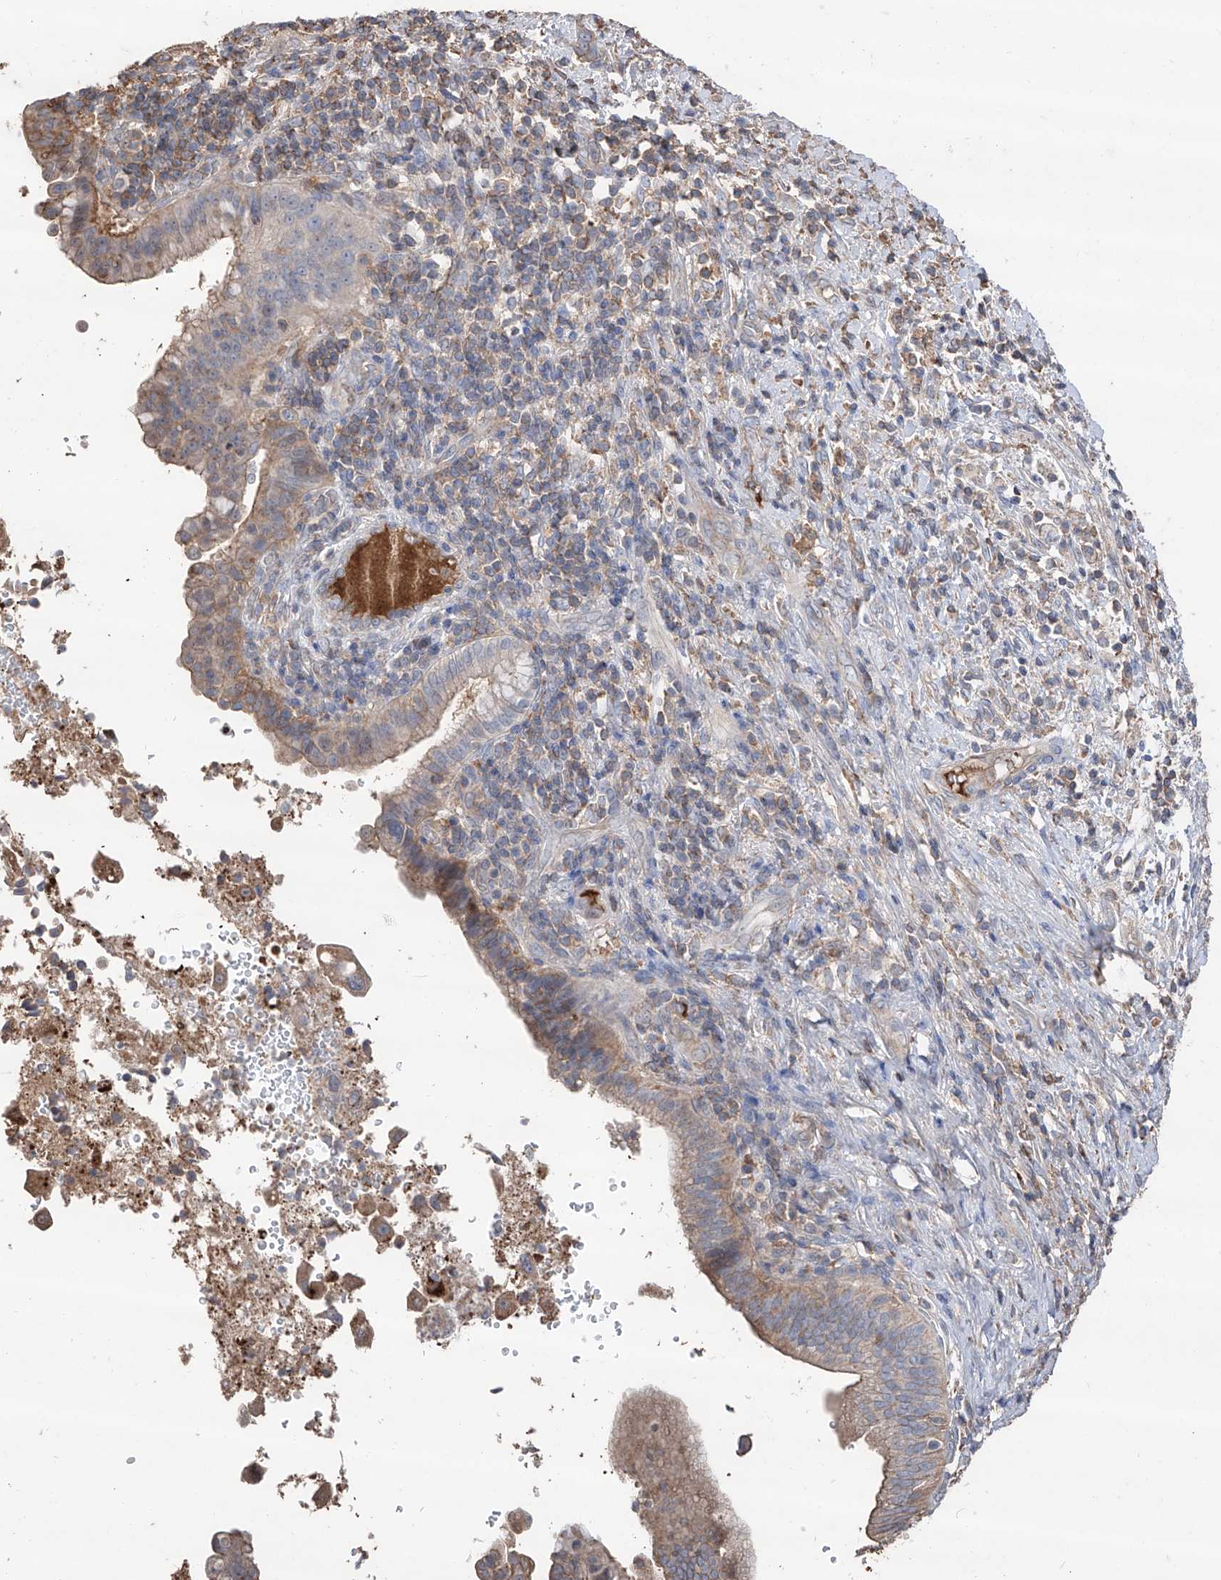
{"staining": {"intensity": "moderate", "quantity": "<25%", "location": "cytoplasmic/membranous"}, "tissue": "liver cancer", "cell_type": "Tumor cells", "image_type": "cancer", "snomed": [{"axis": "morphology", "description": "Cholangiocarcinoma"}, {"axis": "topography", "description": "Liver"}], "caption": "This is an image of immunohistochemistry staining of liver cholangiocarcinoma, which shows moderate expression in the cytoplasmic/membranous of tumor cells.", "gene": "EDN1", "patient": {"sex": "female", "age": 54}}